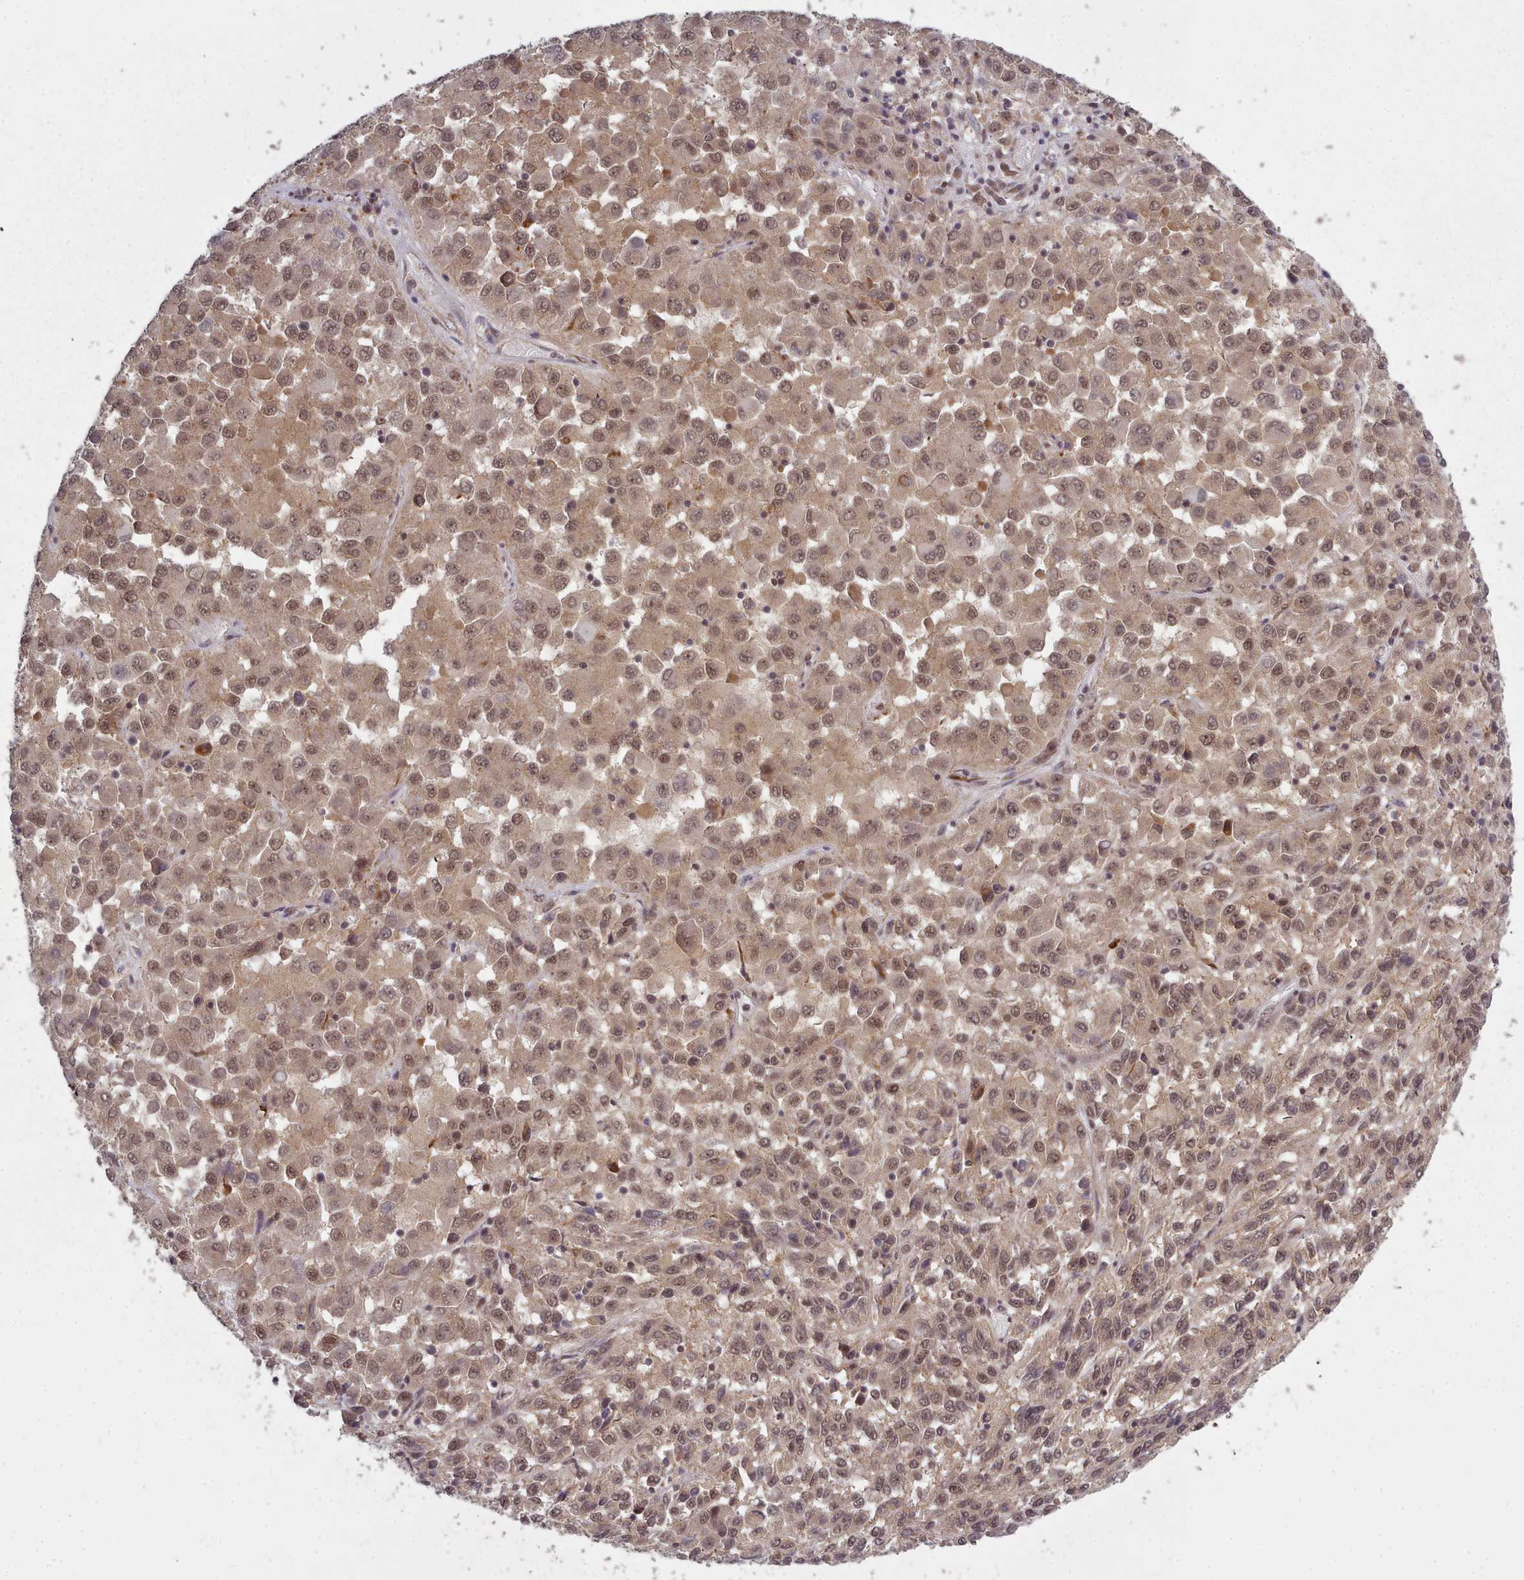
{"staining": {"intensity": "weak", "quantity": ">75%", "location": "cytoplasmic/membranous,nuclear"}, "tissue": "melanoma", "cell_type": "Tumor cells", "image_type": "cancer", "snomed": [{"axis": "morphology", "description": "Malignant melanoma, Metastatic site"}, {"axis": "topography", "description": "Lung"}], "caption": "Immunohistochemistry (IHC) photomicrograph of neoplastic tissue: human melanoma stained using immunohistochemistry (IHC) demonstrates low levels of weak protein expression localized specifically in the cytoplasmic/membranous and nuclear of tumor cells, appearing as a cytoplasmic/membranous and nuclear brown color.", "gene": "DHX8", "patient": {"sex": "male", "age": 64}}